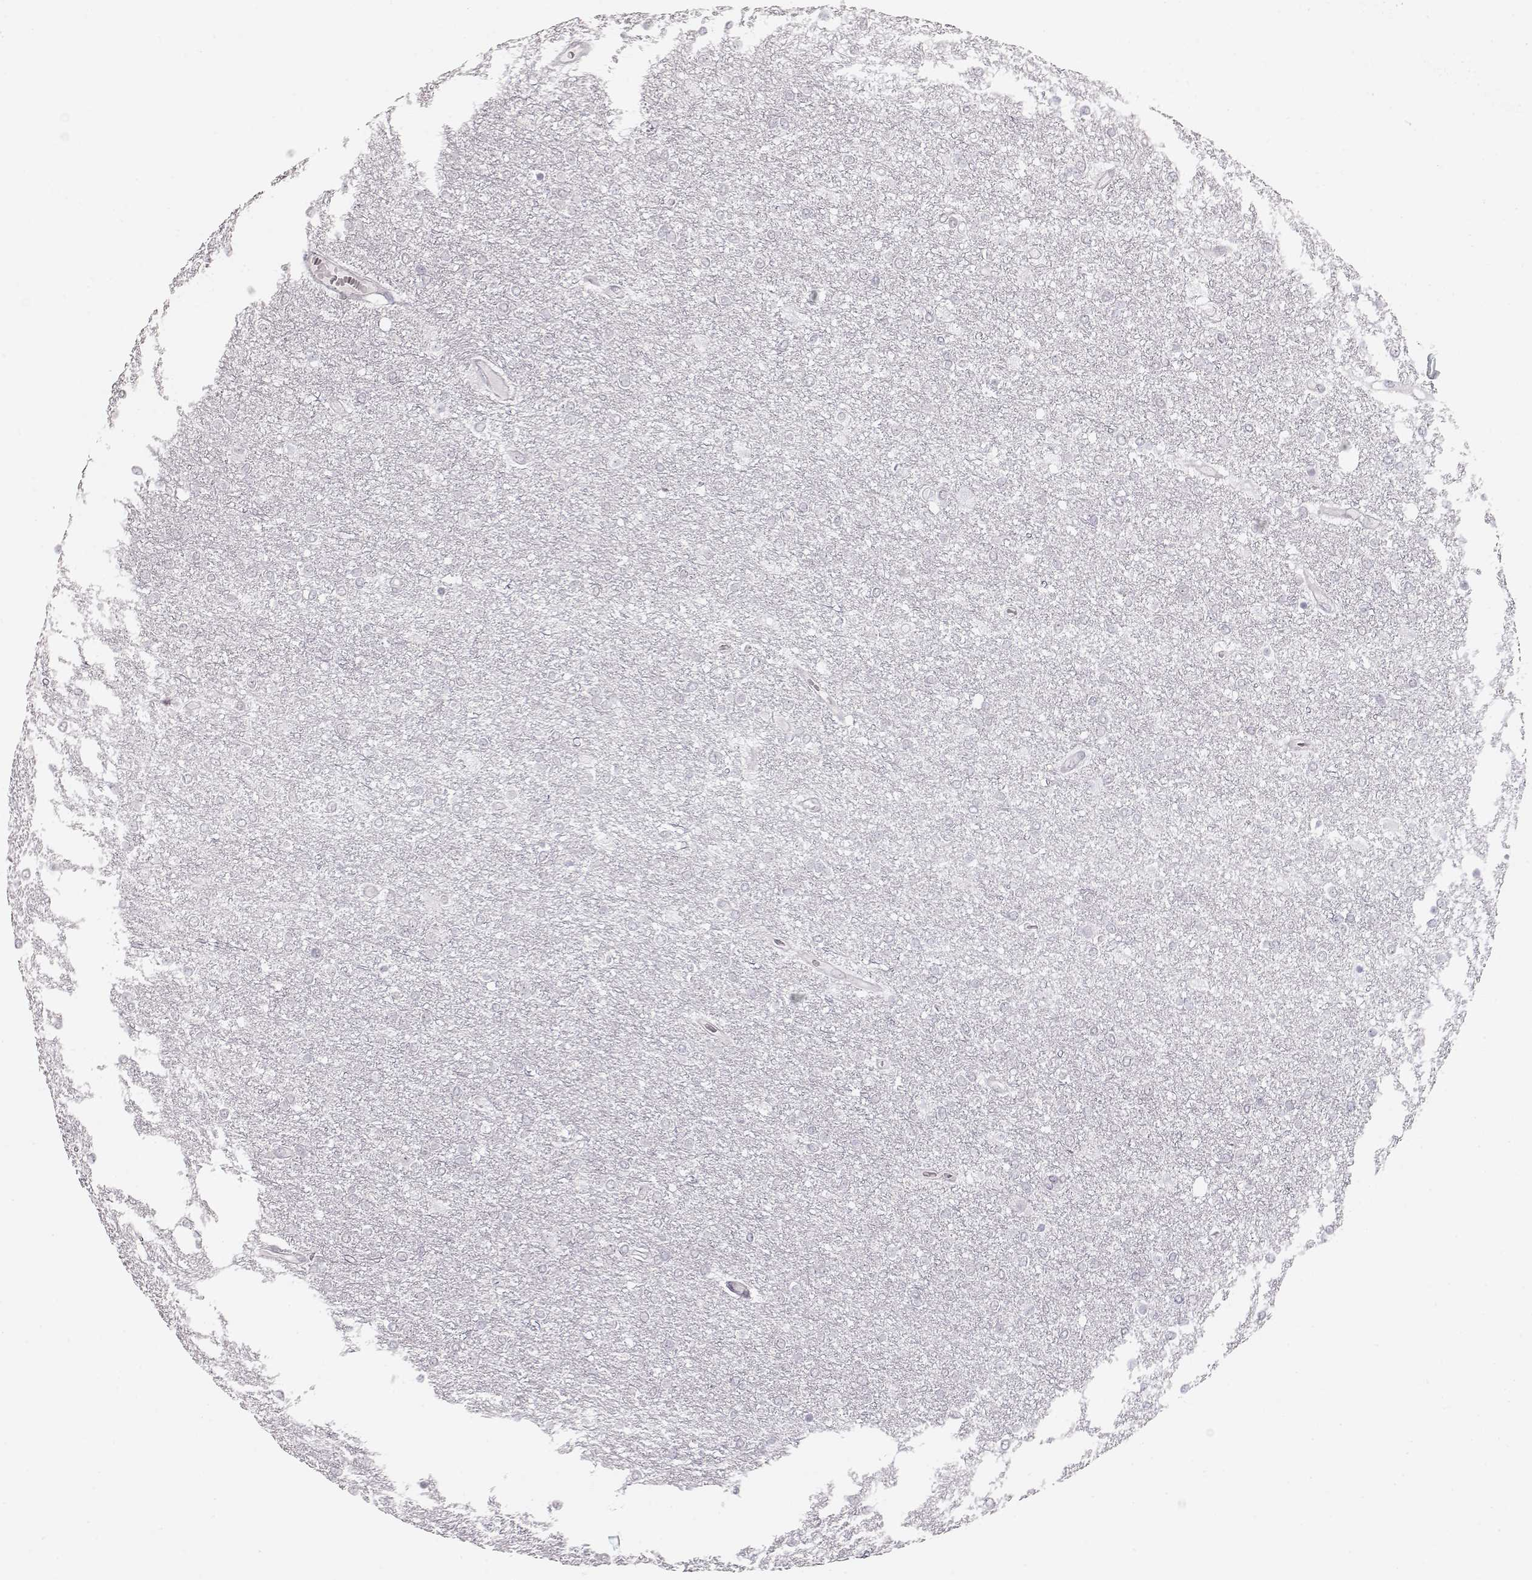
{"staining": {"intensity": "negative", "quantity": "none", "location": "none"}, "tissue": "glioma", "cell_type": "Tumor cells", "image_type": "cancer", "snomed": [{"axis": "morphology", "description": "Glioma, malignant, High grade"}, {"axis": "topography", "description": "Brain"}], "caption": "The immunohistochemistry image has no significant staining in tumor cells of glioma tissue. Brightfield microscopy of IHC stained with DAB (brown) and hematoxylin (blue), captured at high magnification.", "gene": "FAM205A", "patient": {"sex": "female", "age": 61}}